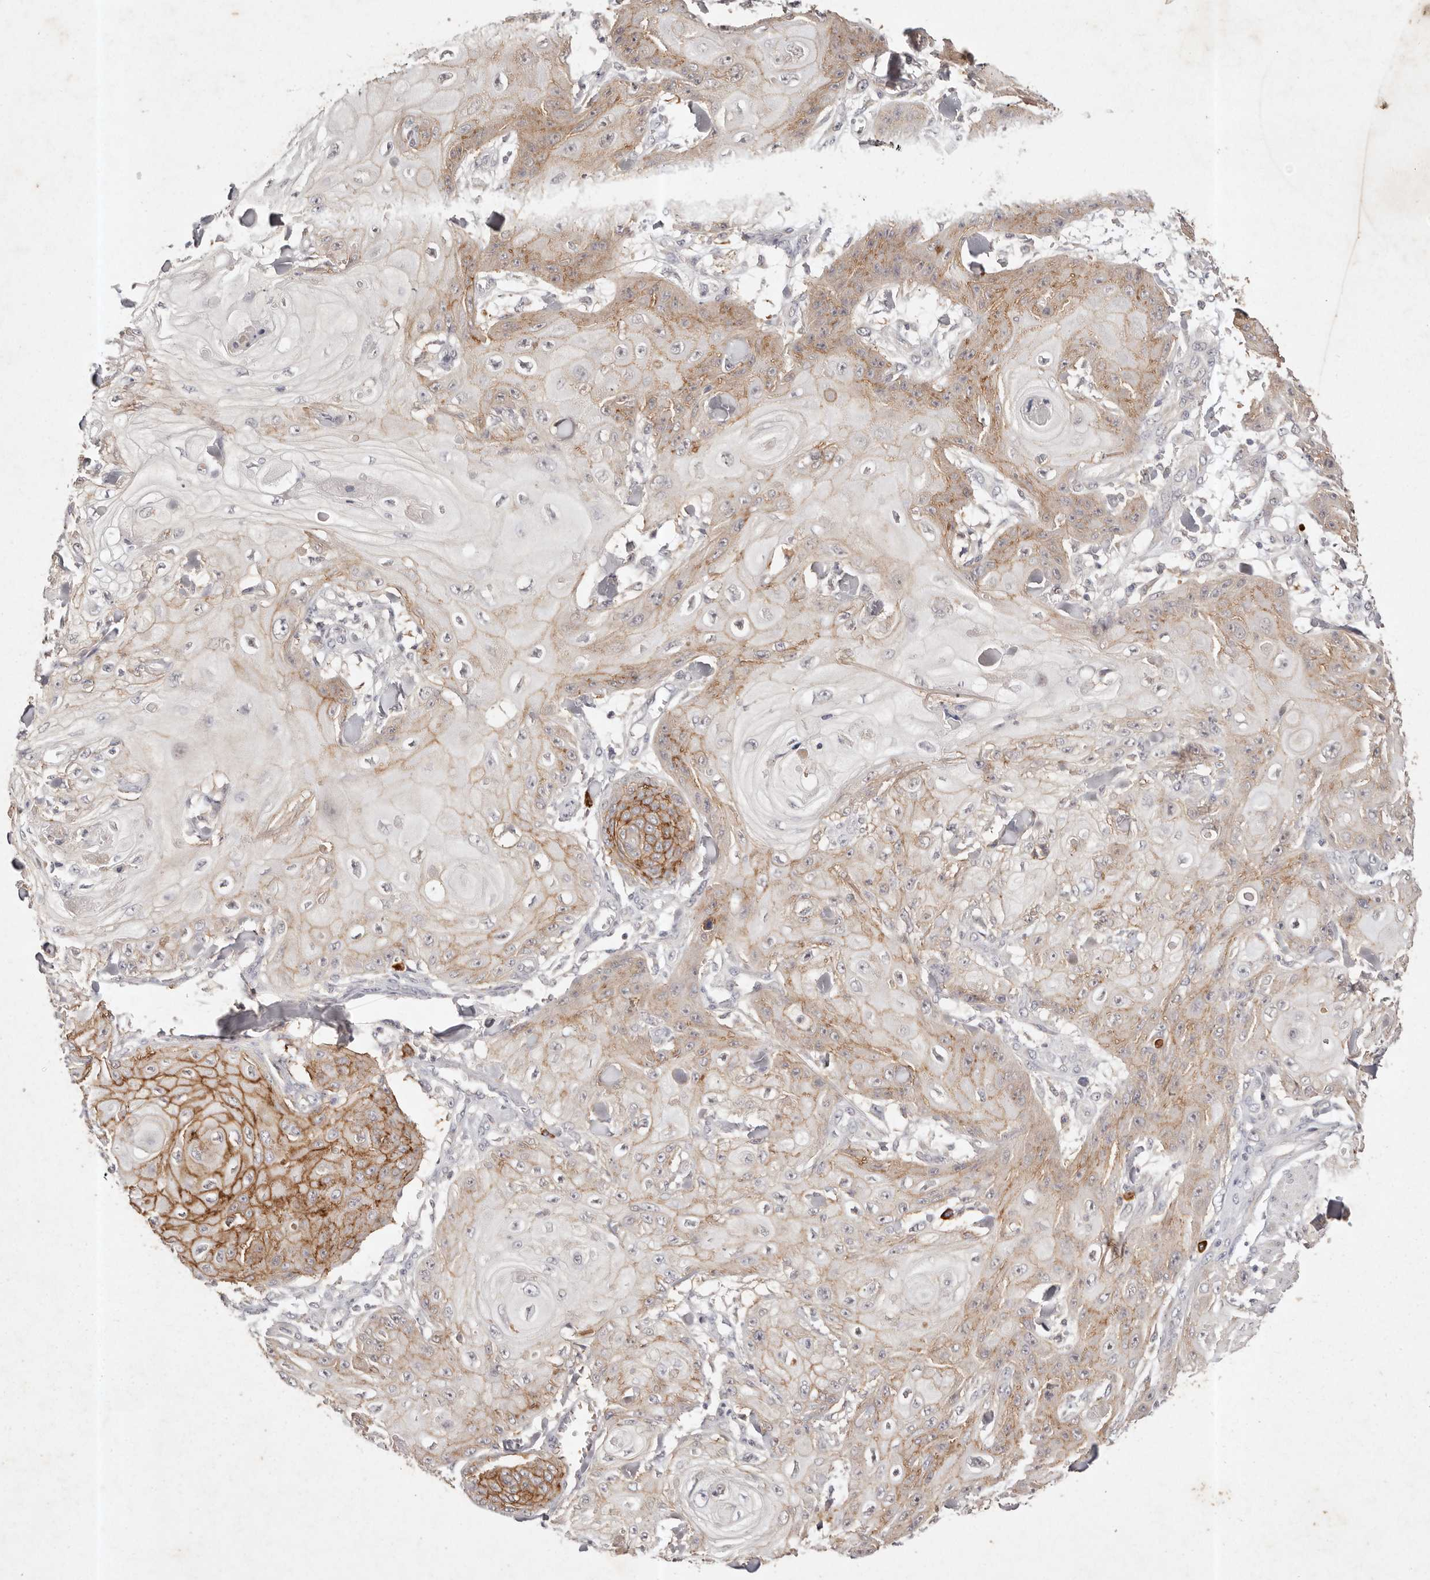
{"staining": {"intensity": "moderate", "quantity": "25%-75%", "location": "cytoplasmic/membranous"}, "tissue": "skin cancer", "cell_type": "Tumor cells", "image_type": "cancer", "snomed": [{"axis": "morphology", "description": "Squamous cell carcinoma, NOS"}, {"axis": "topography", "description": "Skin"}], "caption": "Tumor cells demonstrate medium levels of moderate cytoplasmic/membranous positivity in about 25%-75% of cells in human squamous cell carcinoma (skin). The staining was performed using DAB to visualize the protein expression in brown, while the nuclei were stained in blue with hematoxylin (Magnification: 20x).", "gene": "CXADR", "patient": {"sex": "male", "age": 74}}